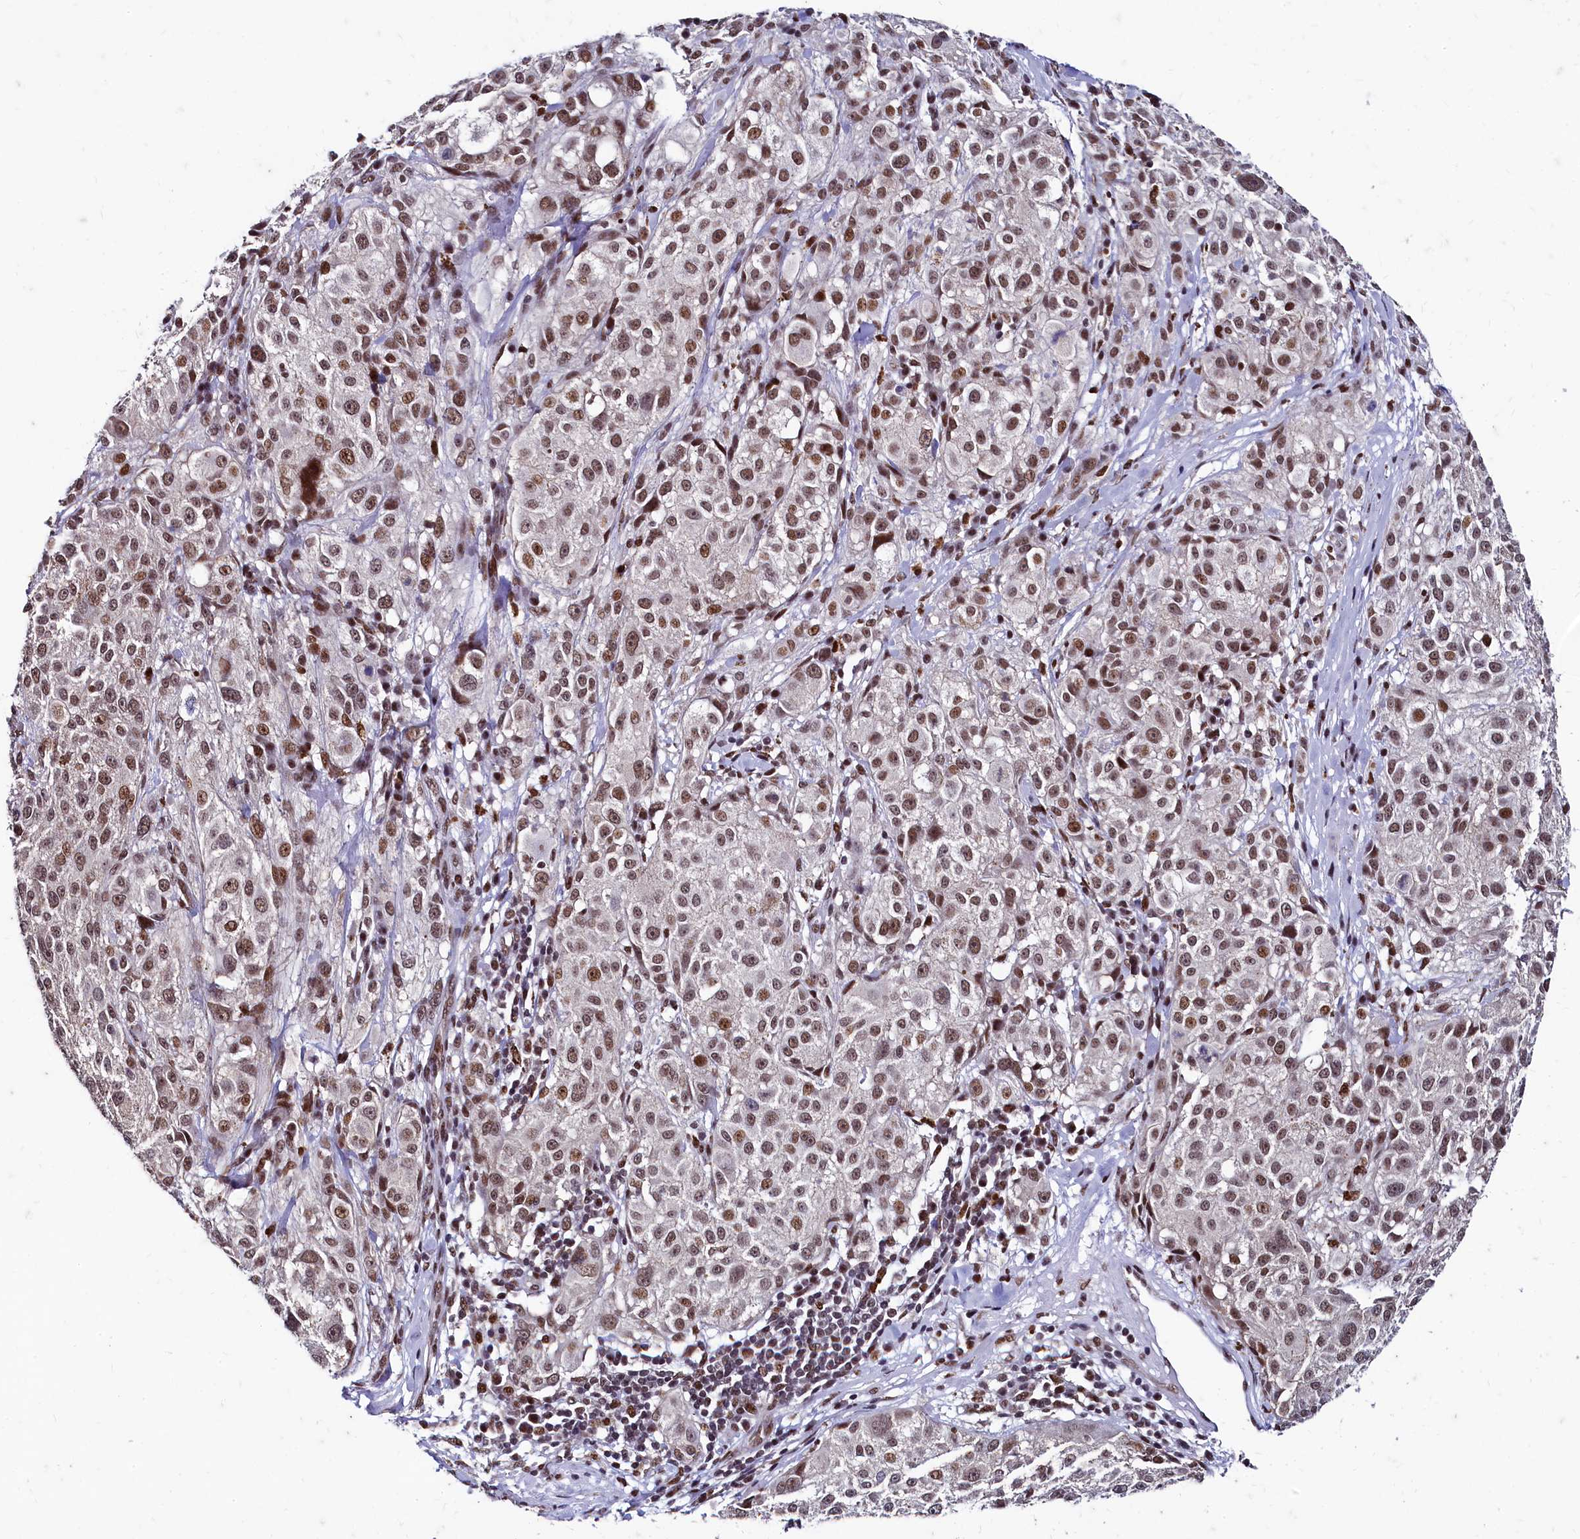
{"staining": {"intensity": "moderate", "quantity": ">75%", "location": "nuclear"}, "tissue": "melanoma", "cell_type": "Tumor cells", "image_type": "cancer", "snomed": [{"axis": "morphology", "description": "Necrosis, NOS"}, {"axis": "morphology", "description": "Malignant melanoma, NOS"}, {"axis": "topography", "description": "Skin"}], "caption": "Protein staining by immunohistochemistry demonstrates moderate nuclear staining in about >75% of tumor cells in malignant melanoma.", "gene": "CPSF7", "patient": {"sex": "female", "age": 87}}